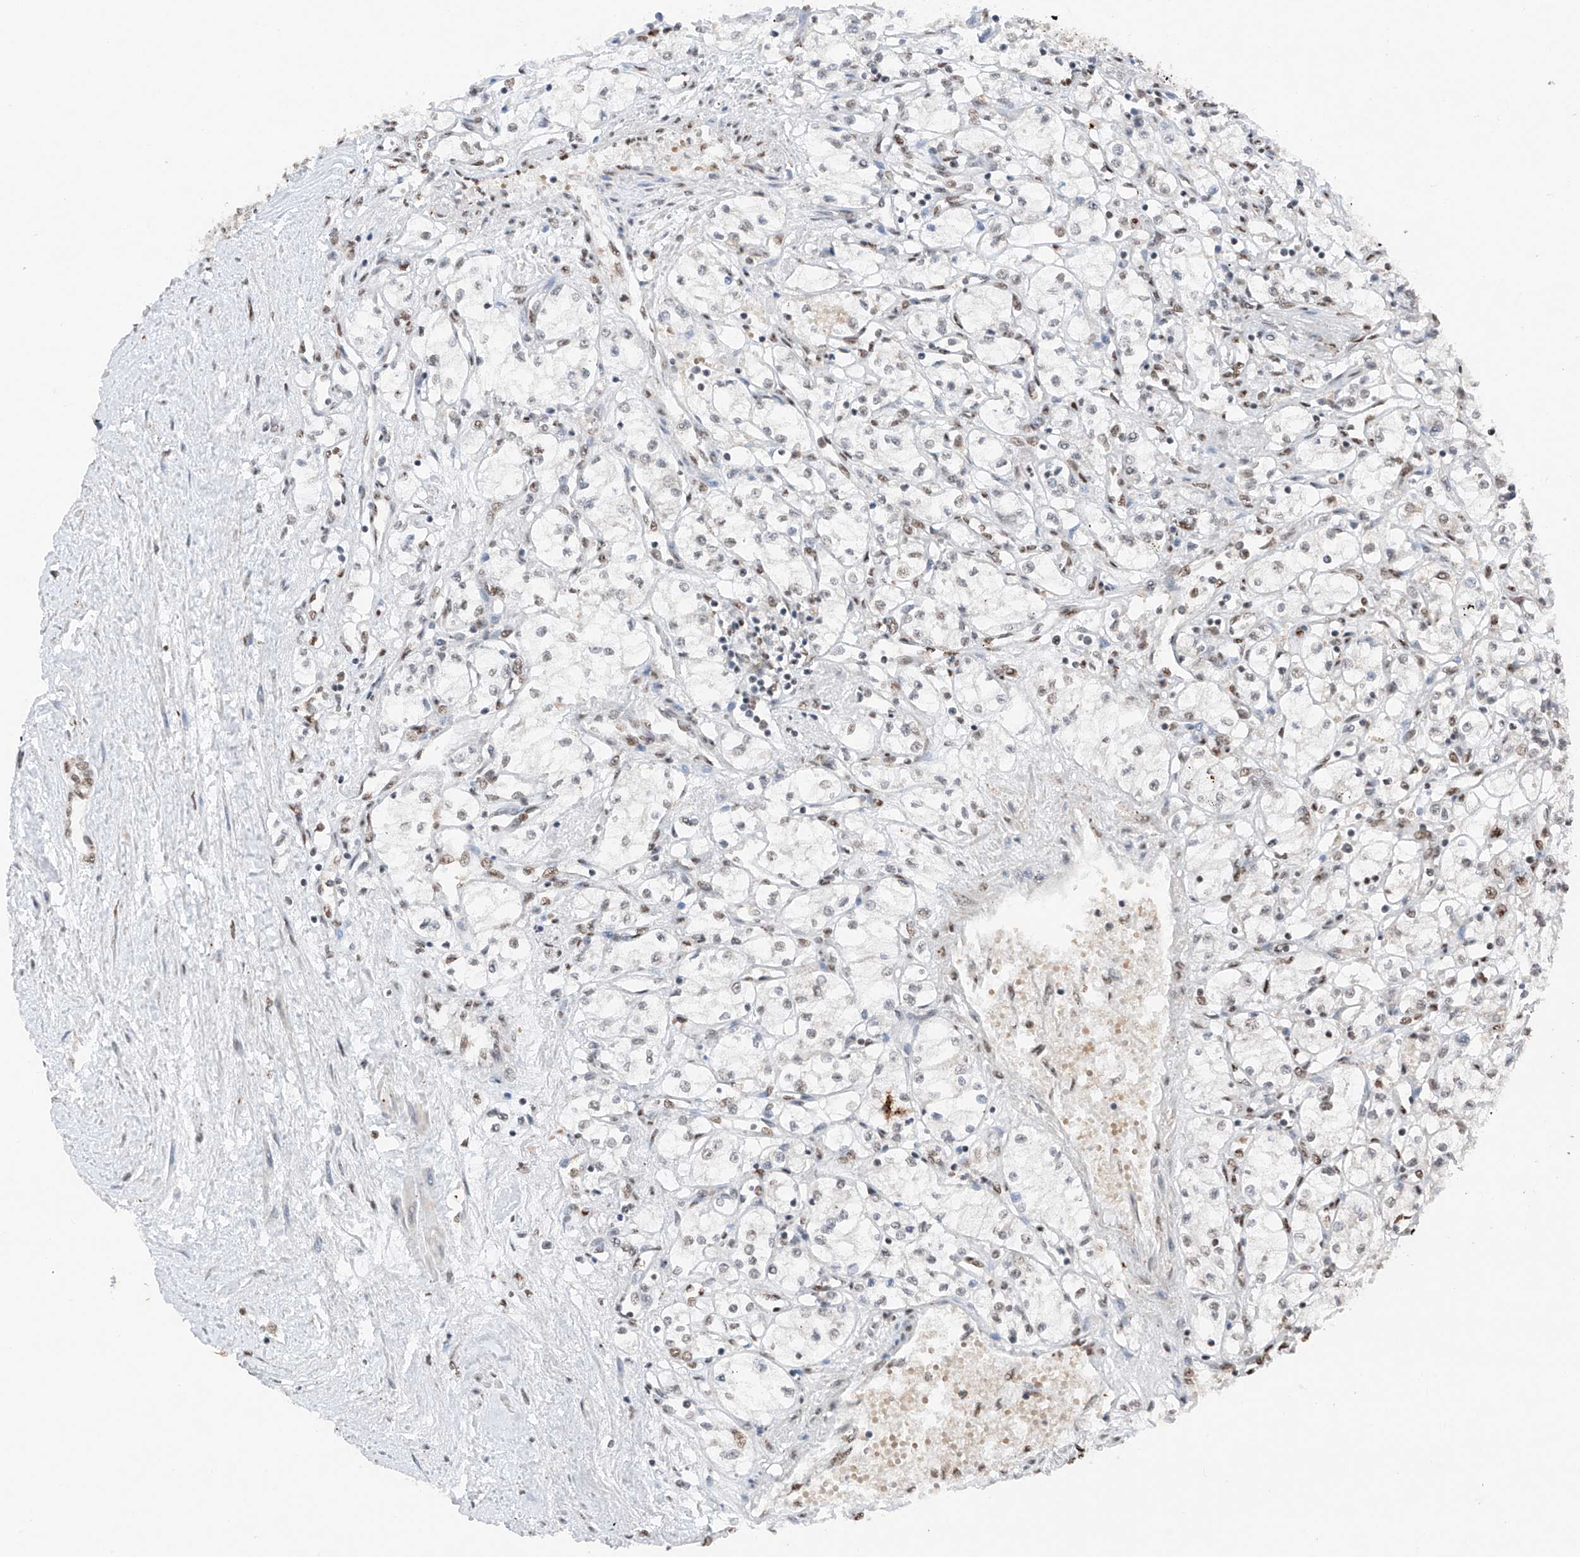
{"staining": {"intensity": "negative", "quantity": "none", "location": "none"}, "tissue": "renal cancer", "cell_type": "Tumor cells", "image_type": "cancer", "snomed": [{"axis": "morphology", "description": "Adenocarcinoma, NOS"}, {"axis": "topography", "description": "Kidney"}], "caption": "The micrograph displays no staining of tumor cells in renal cancer (adenocarcinoma).", "gene": "TBX4", "patient": {"sex": "male", "age": 59}}